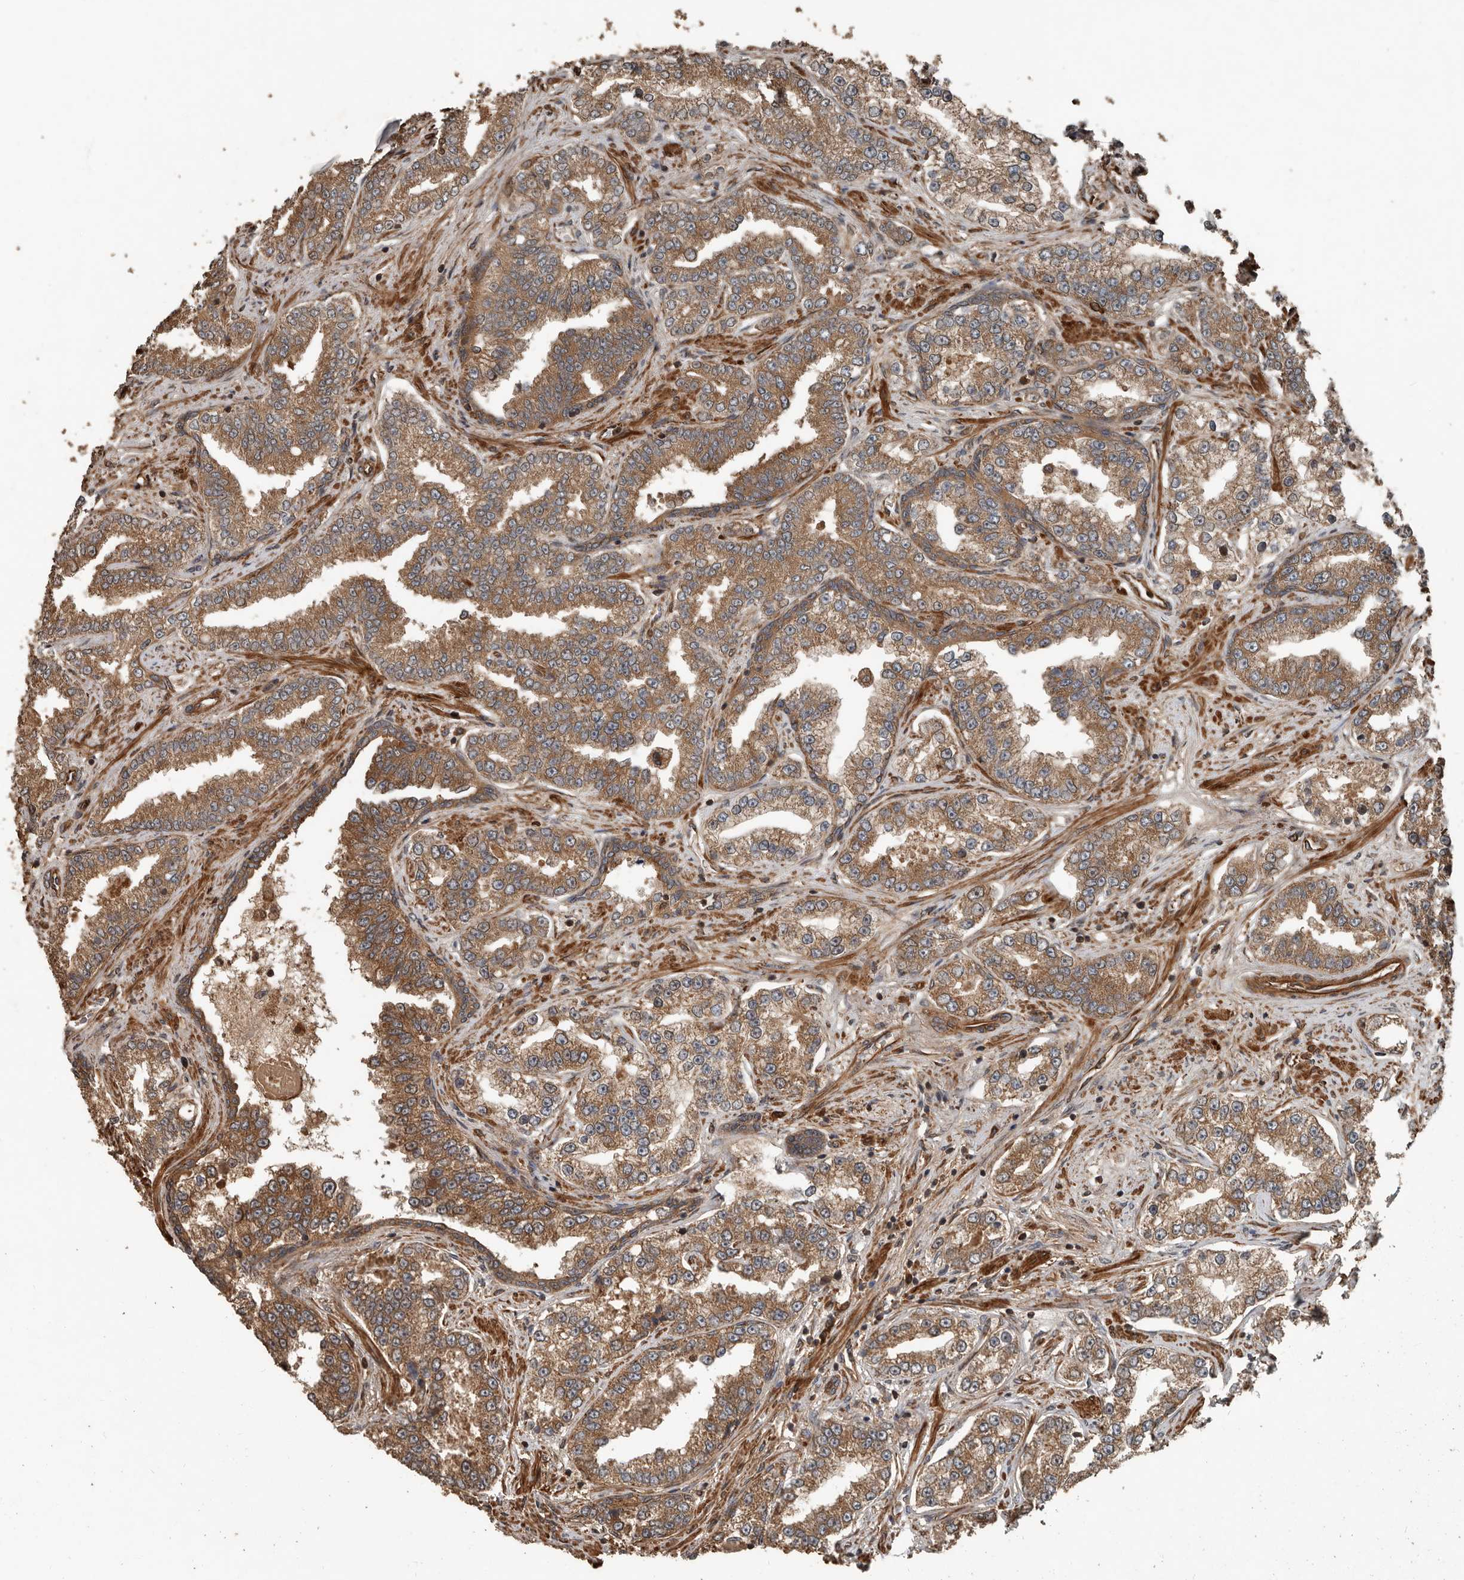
{"staining": {"intensity": "moderate", "quantity": ">75%", "location": "cytoplasmic/membranous"}, "tissue": "prostate cancer", "cell_type": "Tumor cells", "image_type": "cancer", "snomed": [{"axis": "morphology", "description": "Normal tissue, NOS"}, {"axis": "morphology", "description": "Adenocarcinoma, High grade"}, {"axis": "topography", "description": "Prostate"}], "caption": "The immunohistochemical stain shows moderate cytoplasmic/membranous positivity in tumor cells of prostate adenocarcinoma (high-grade) tissue.", "gene": "YOD1", "patient": {"sex": "male", "age": 83}}